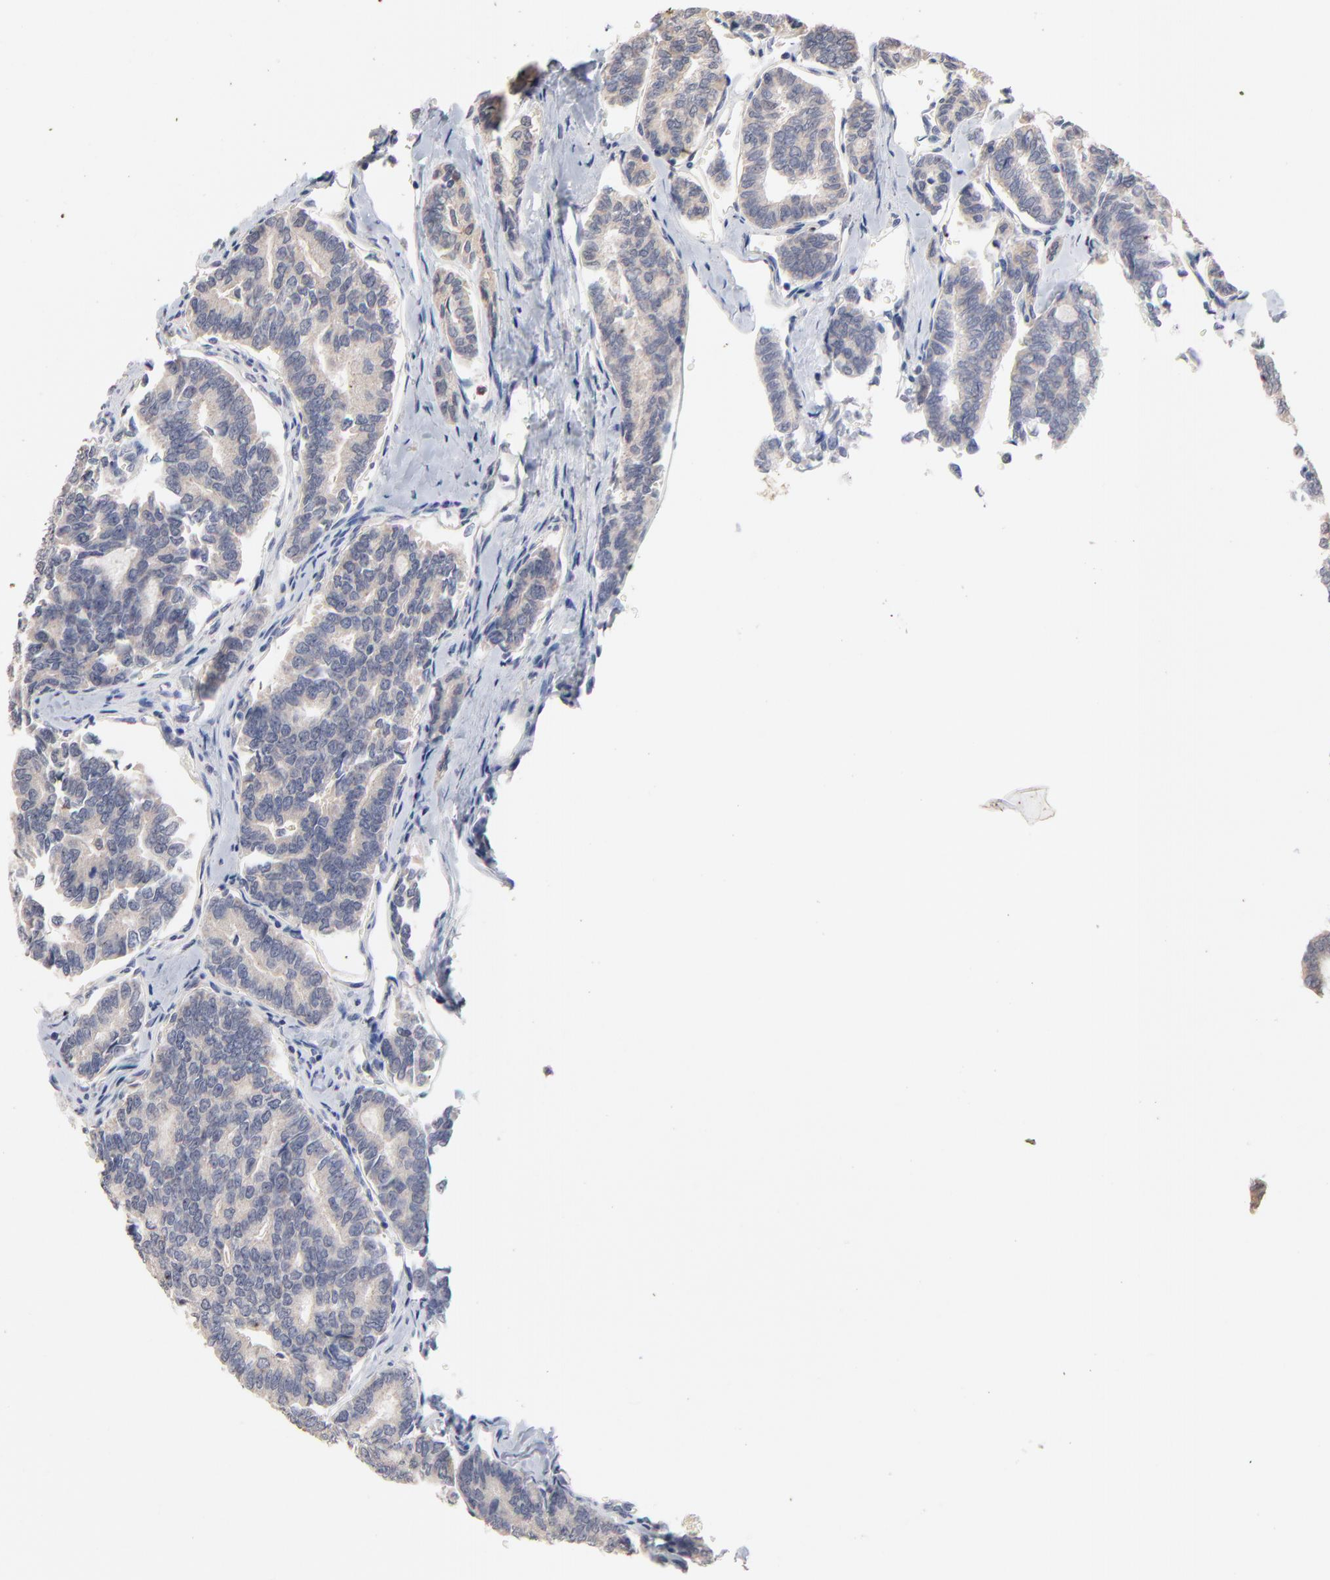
{"staining": {"intensity": "weak", "quantity": ">75%", "location": "cytoplasmic/membranous"}, "tissue": "thyroid cancer", "cell_type": "Tumor cells", "image_type": "cancer", "snomed": [{"axis": "morphology", "description": "Papillary adenocarcinoma, NOS"}, {"axis": "topography", "description": "Thyroid gland"}], "caption": "IHC of thyroid cancer reveals low levels of weak cytoplasmic/membranous expression in approximately >75% of tumor cells.", "gene": "AADAC", "patient": {"sex": "female", "age": 35}}